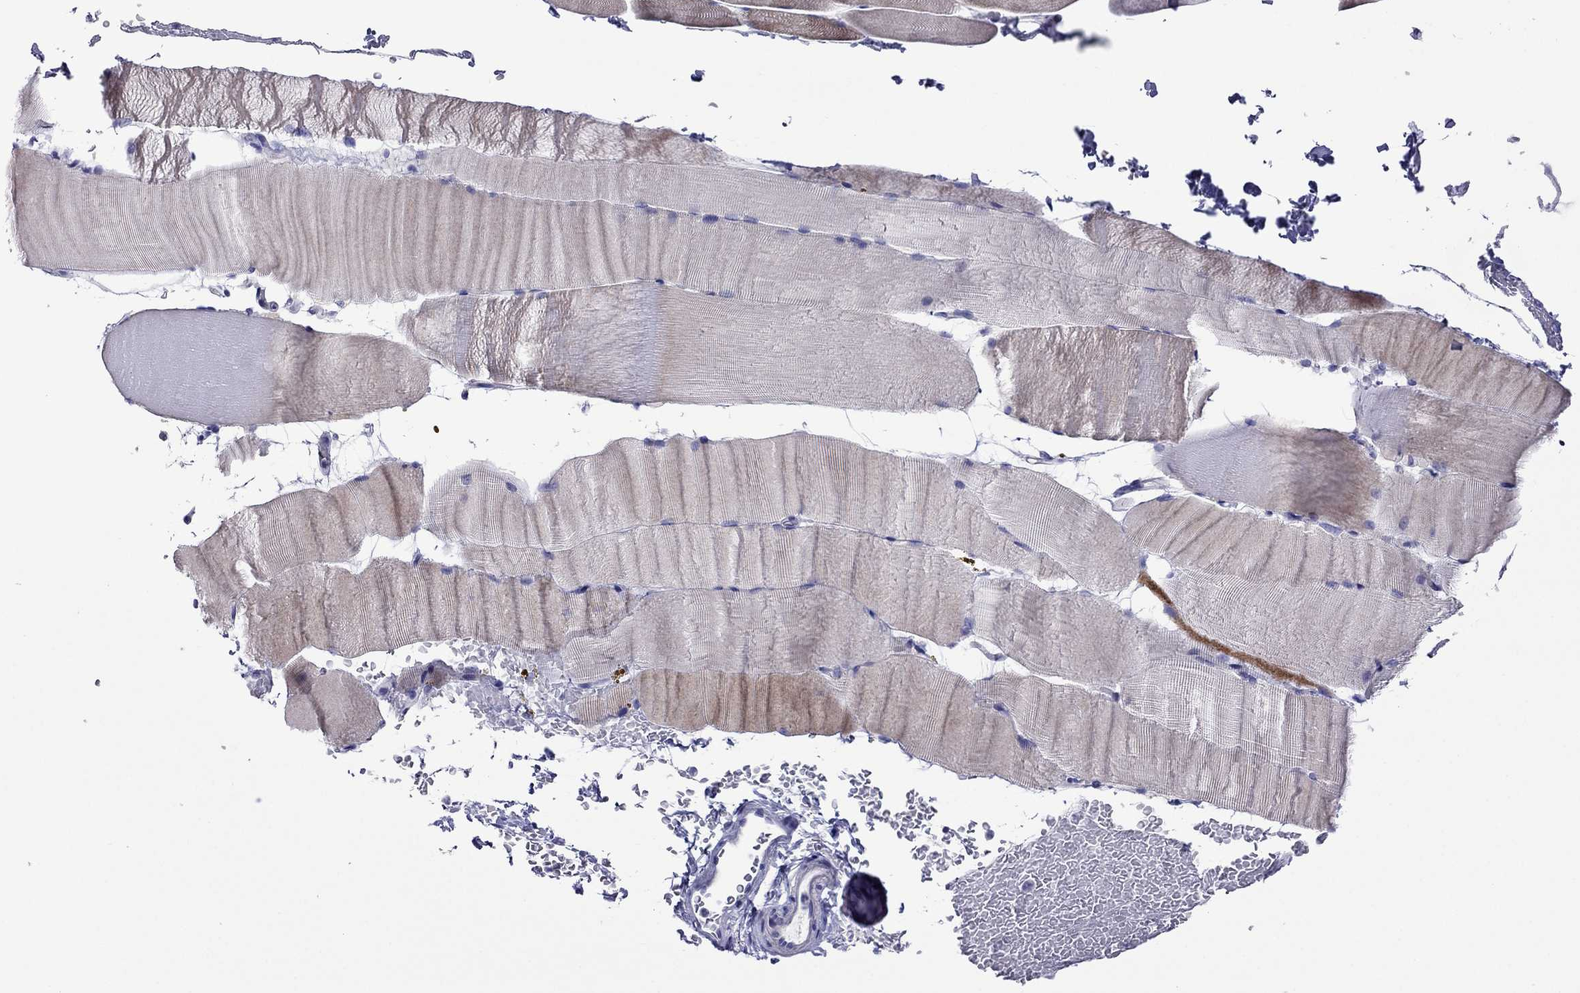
{"staining": {"intensity": "weak", "quantity": "<25%", "location": "cytoplasmic/membranous"}, "tissue": "skeletal muscle", "cell_type": "Myocytes", "image_type": "normal", "snomed": [{"axis": "morphology", "description": "Normal tissue, NOS"}, {"axis": "topography", "description": "Skeletal muscle"}], "caption": "Immunohistochemical staining of normal skeletal muscle shows no significant staining in myocytes. (Stains: DAB immunohistochemistry with hematoxylin counter stain, Microscopy: brightfield microscopy at high magnification).", "gene": "PCDHA6", "patient": {"sex": "female", "age": 37}}